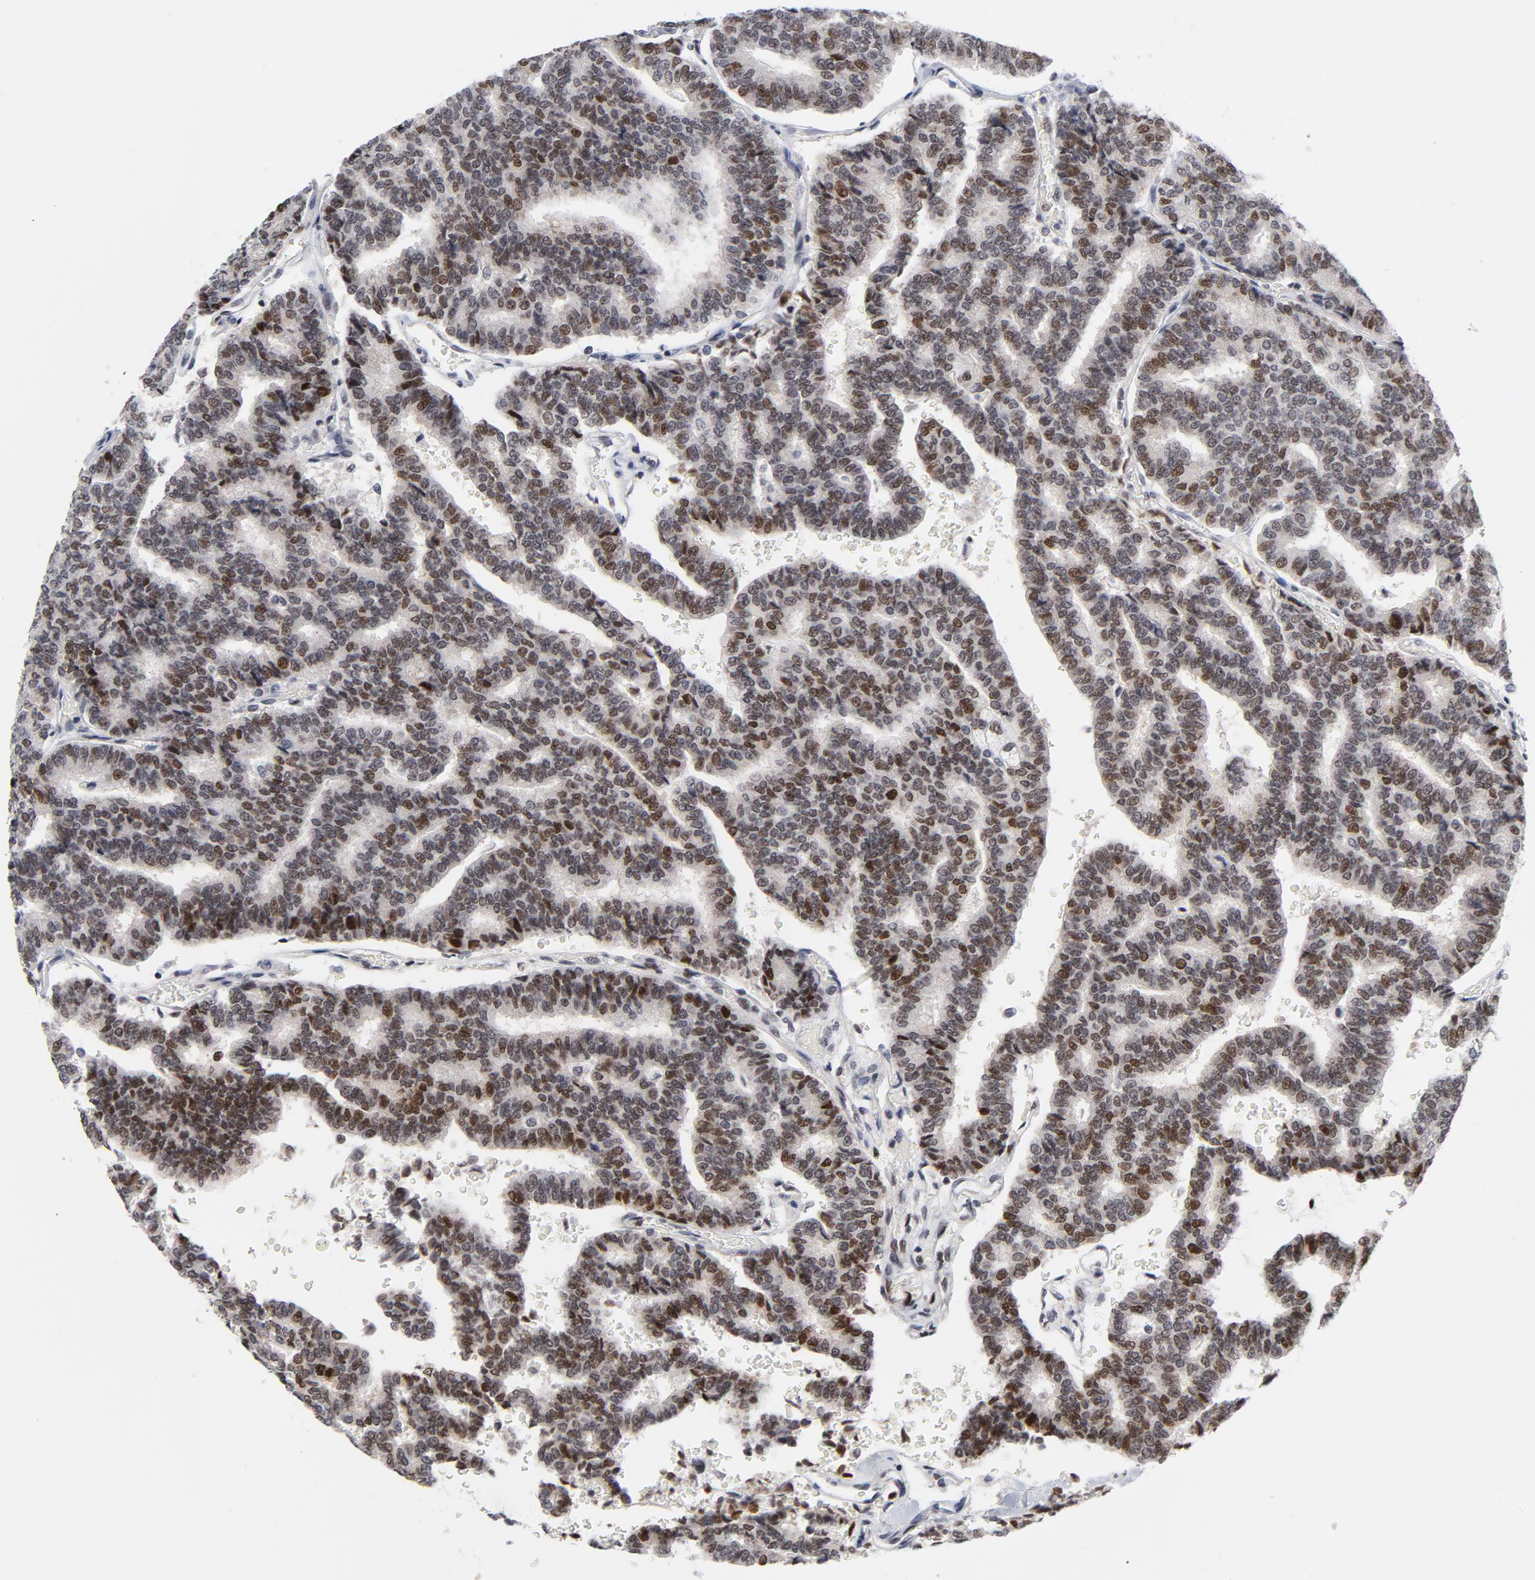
{"staining": {"intensity": "weak", "quantity": "25%-75%", "location": "nuclear"}, "tissue": "thyroid cancer", "cell_type": "Tumor cells", "image_type": "cancer", "snomed": [{"axis": "morphology", "description": "Papillary adenocarcinoma, NOS"}, {"axis": "topography", "description": "Thyroid gland"}], "caption": "Thyroid papillary adenocarcinoma stained with IHC reveals weak nuclear positivity in approximately 25%-75% of tumor cells.", "gene": "RFC4", "patient": {"sex": "female", "age": 35}}